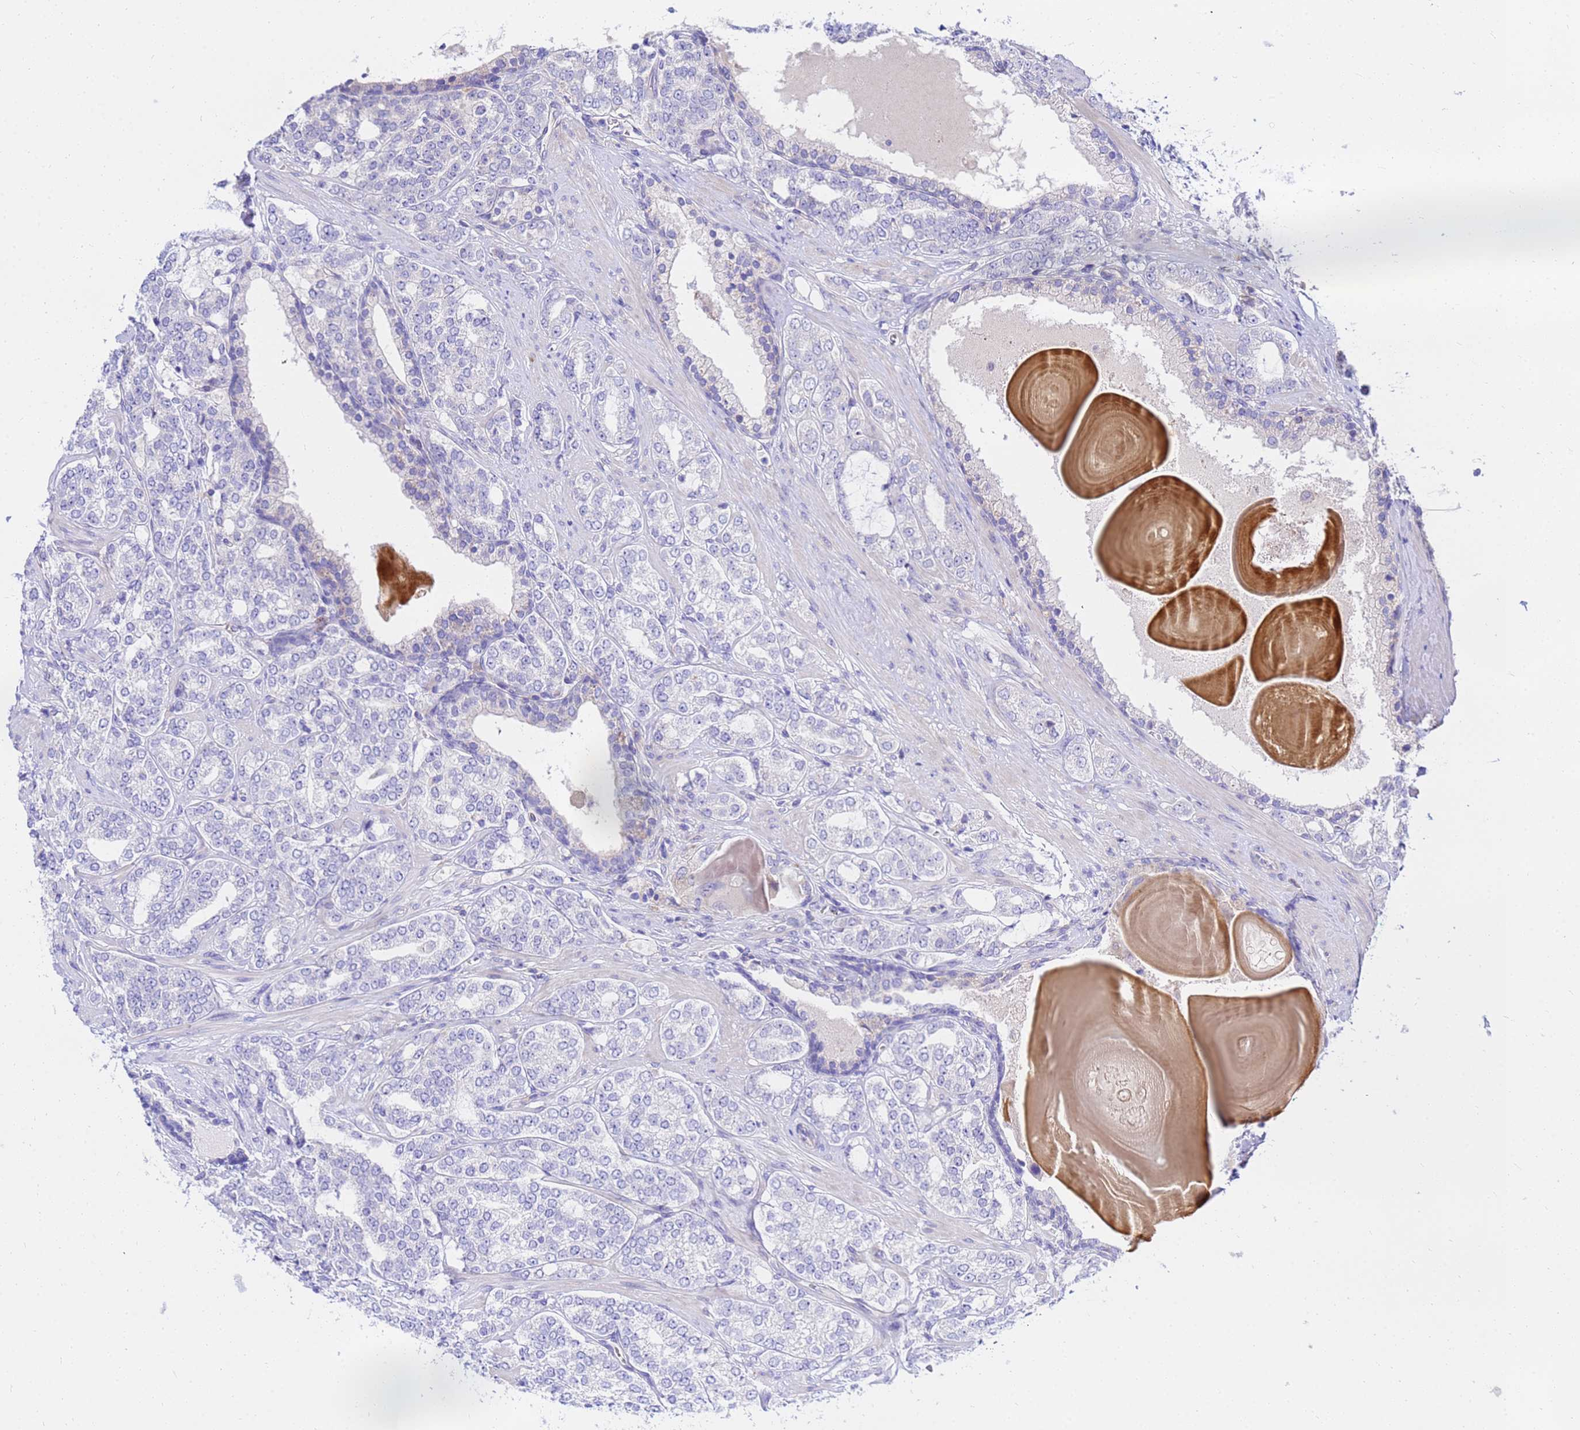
{"staining": {"intensity": "negative", "quantity": "none", "location": "none"}, "tissue": "prostate cancer", "cell_type": "Tumor cells", "image_type": "cancer", "snomed": [{"axis": "morphology", "description": "Adenocarcinoma, High grade"}, {"axis": "topography", "description": "Prostate"}], "caption": "Prostate cancer (high-grade adenocarcinoma) was stained to show a protein in brown. There is no significant positivity in tumor cells.", "gene": "HERC5", "patient": {"sex": "male", "age": 64}}